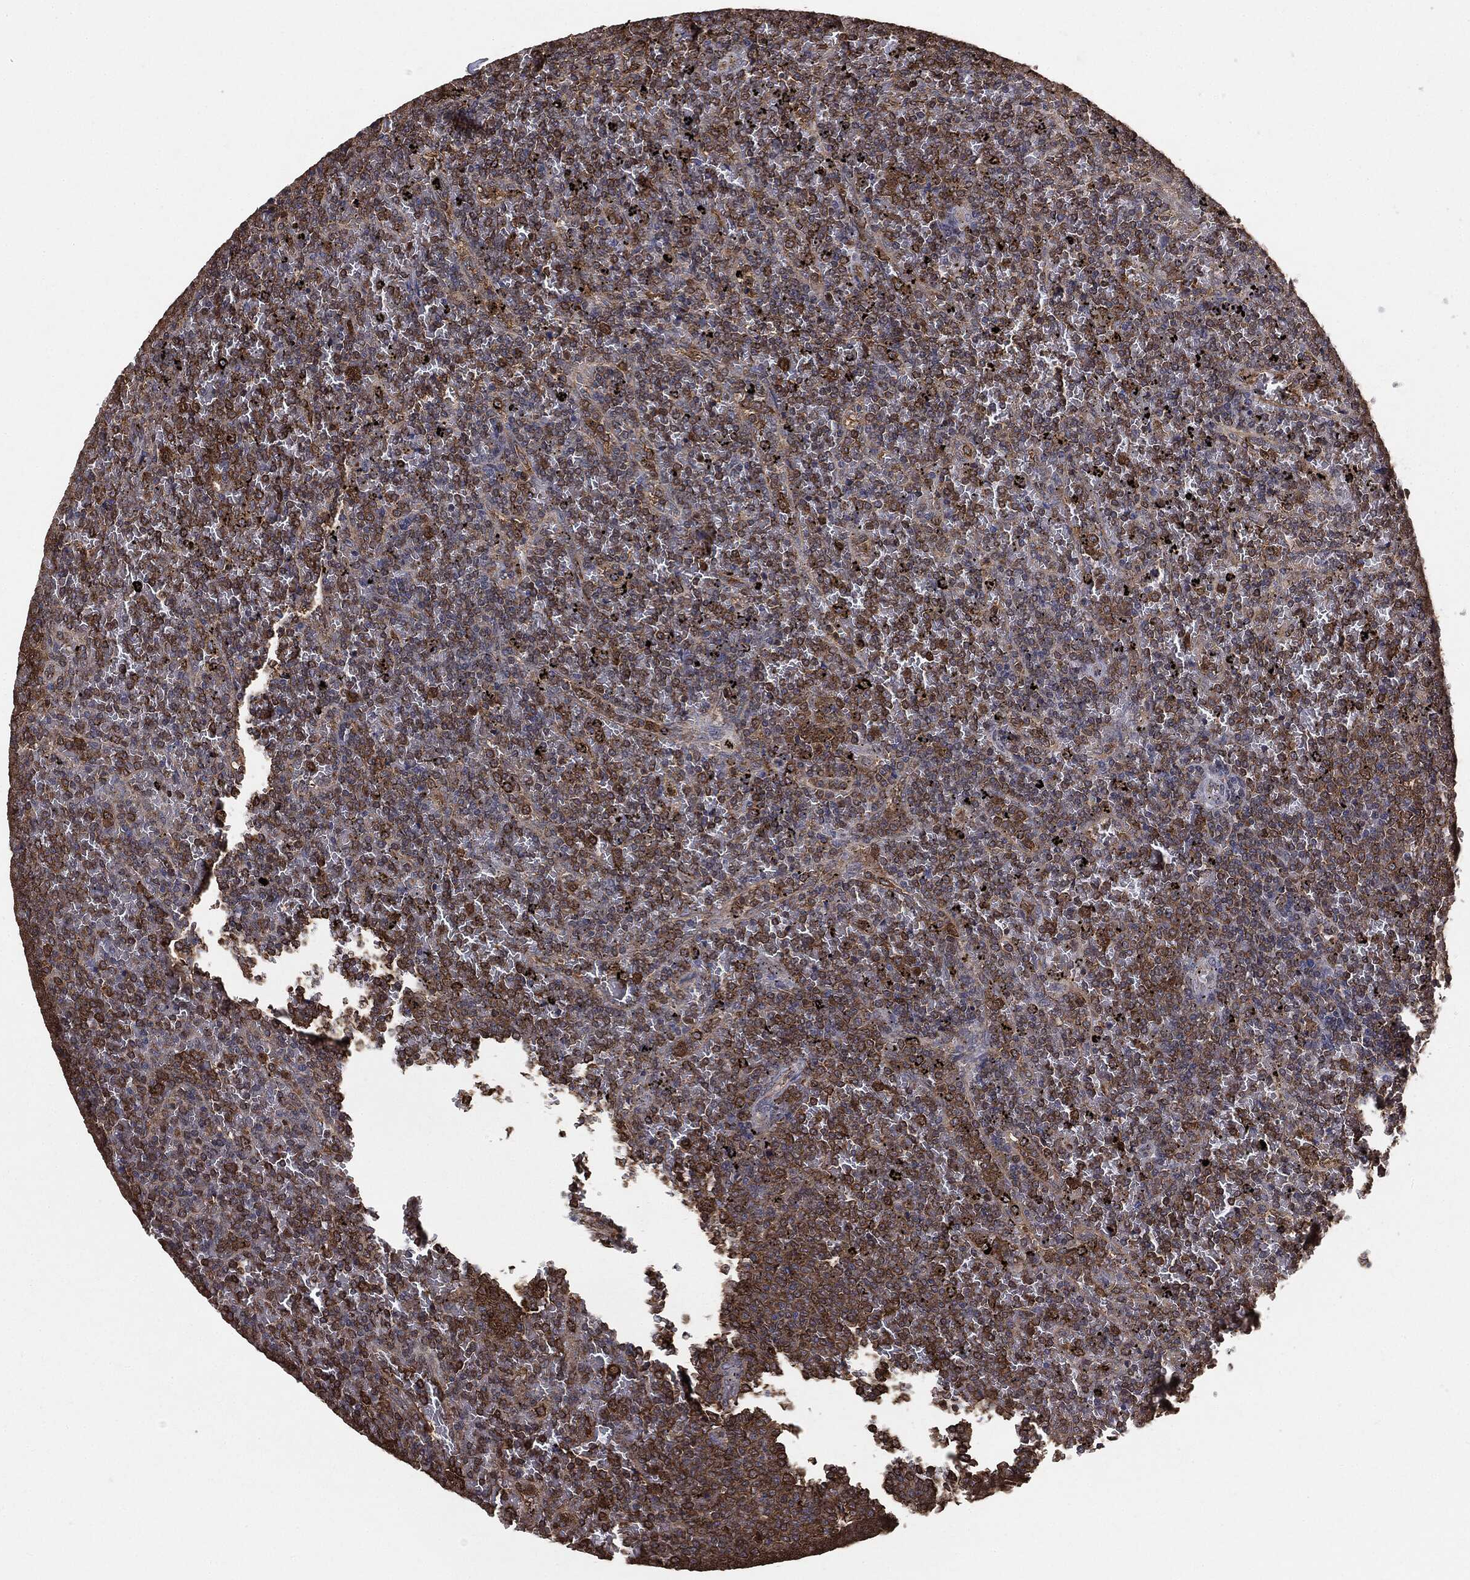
{"staining": {"intensity": "moderate", "quantity": "25%-75%", "location": "cytoplasmic/membranous"}, "tissue": "lymphoma", "cell_type": "Tumor cells", "image_type": "cancer", "snomed": [{"axis": "morphology", "description": "Malignant lymphoma, non-Hodgkin's type, Low grade"}, {"axis": "topography", "description": "Spleen"}], "caption": "The immunohistochemical stain shows moderate cytoplasmic/membranous staining in tumor cells of lymphoma tissue.", "gene": "NME1", "patient": {"sex": "female", "age": 77}}